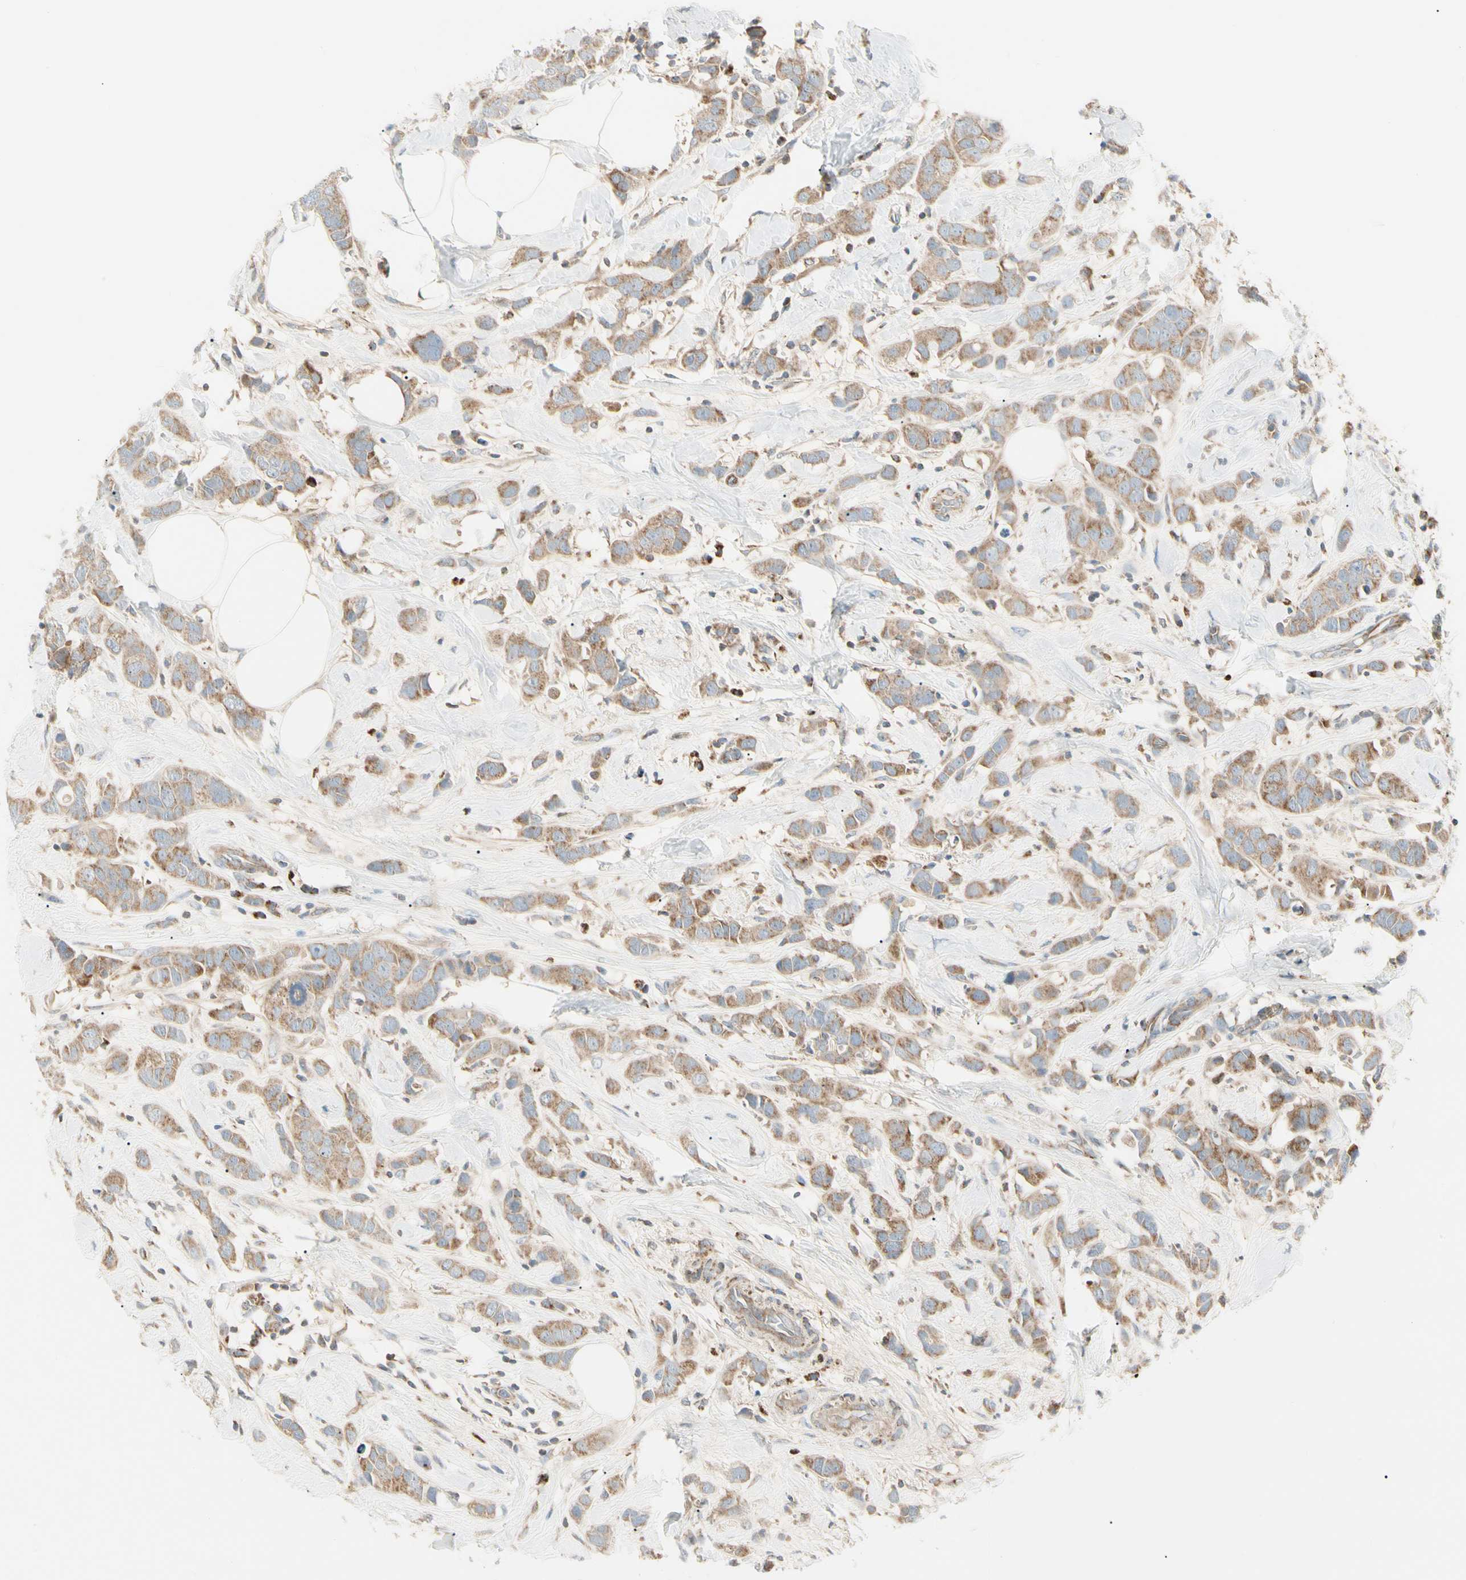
{"staining": {"intensity": "moderate", "quantity": ">75%", "location": "cytoplasmic/membranous"}, "tissue": "breast cancer", "cell_type": "Tumor cells", "image_type": "cancer", "snomed": [{"axis": "morphology", "description": "Normal tissue, NOS"}, {"axis": "morphology", "description": "Duct carcinoma"}, {"axis": "topography", "description": "Breast"}], "caption": "IHC of human breast intraductal carcinoma displays medium levels of moderate cytoplasmic/membranous expression in approximately >75% of tumor cells.", "gene": "TBC1D10A", "patient": {"sex": "female", "age": 50}}